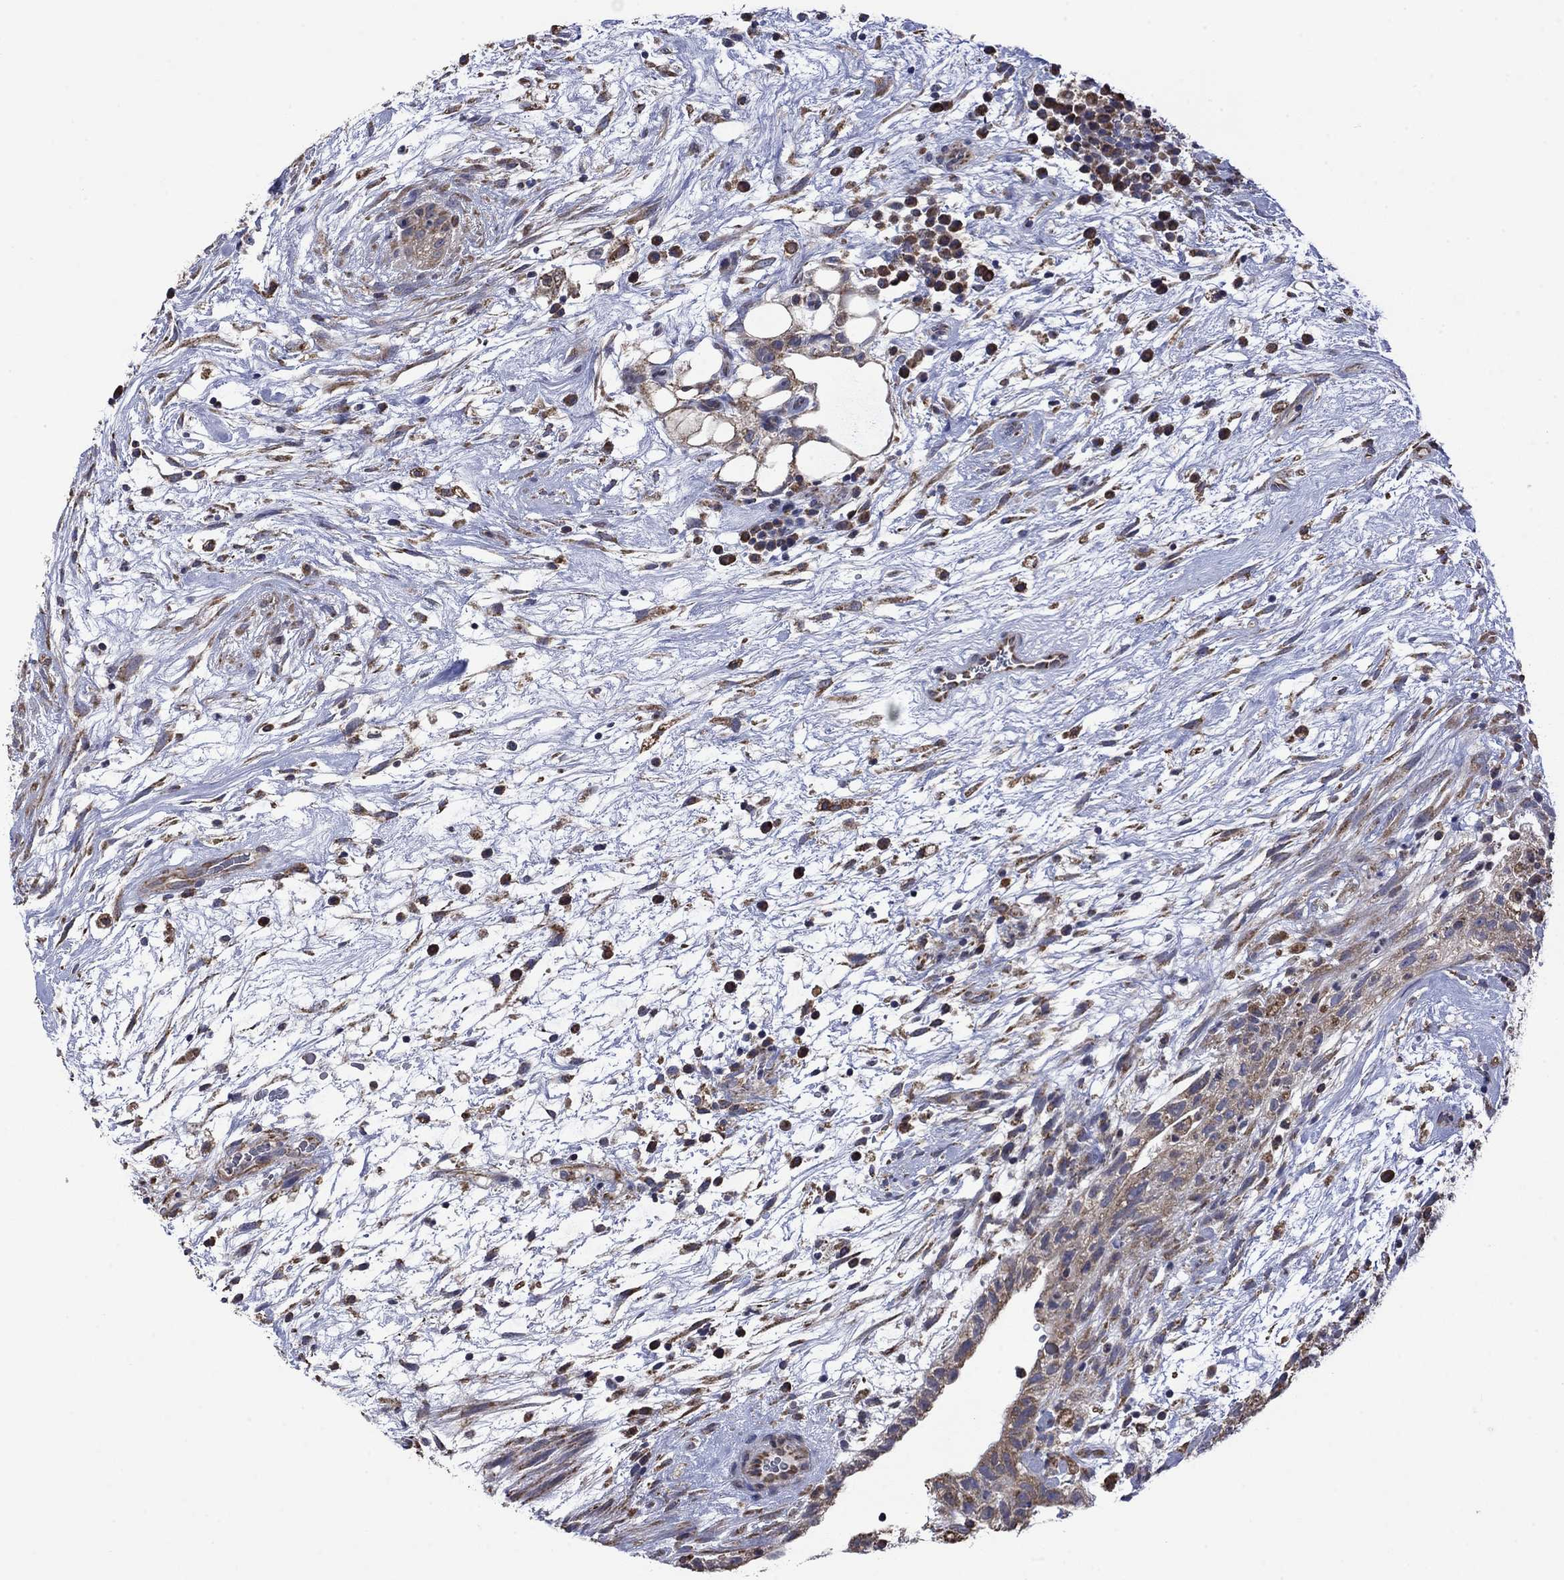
{"staining": {"intensity": "weak", "quantity": "25%-75%", "location": "cytoplasmic/membranous"}, "tissue": "testis cancer", "cell_type": "Tumor cells", "image_type": "cancer", "snomed": [{"axis": "morphology", "description": "Normal tissue, NOS"}, {"axis": "morphology", "description": "Carcinoma, Embryonal, NOS"}, {"axis": "topography", "description": "Testis"}], "caption": "DAB (3,3'-diaminobenzidine) immunohistochemical staining of human testis cancer (embryonal carcinoma) reveals weak cytoplasmic/membranous protein positivity in approximately 25%-75% of tumor cells. Using DAB (3,3'-diaminobenzidine) (brown) and hematoxylin (blue) stains, captured at high magnification using brightfield microscopy.", "gene": "FURIN", "patient": {"sex": "male", "age": 32}}